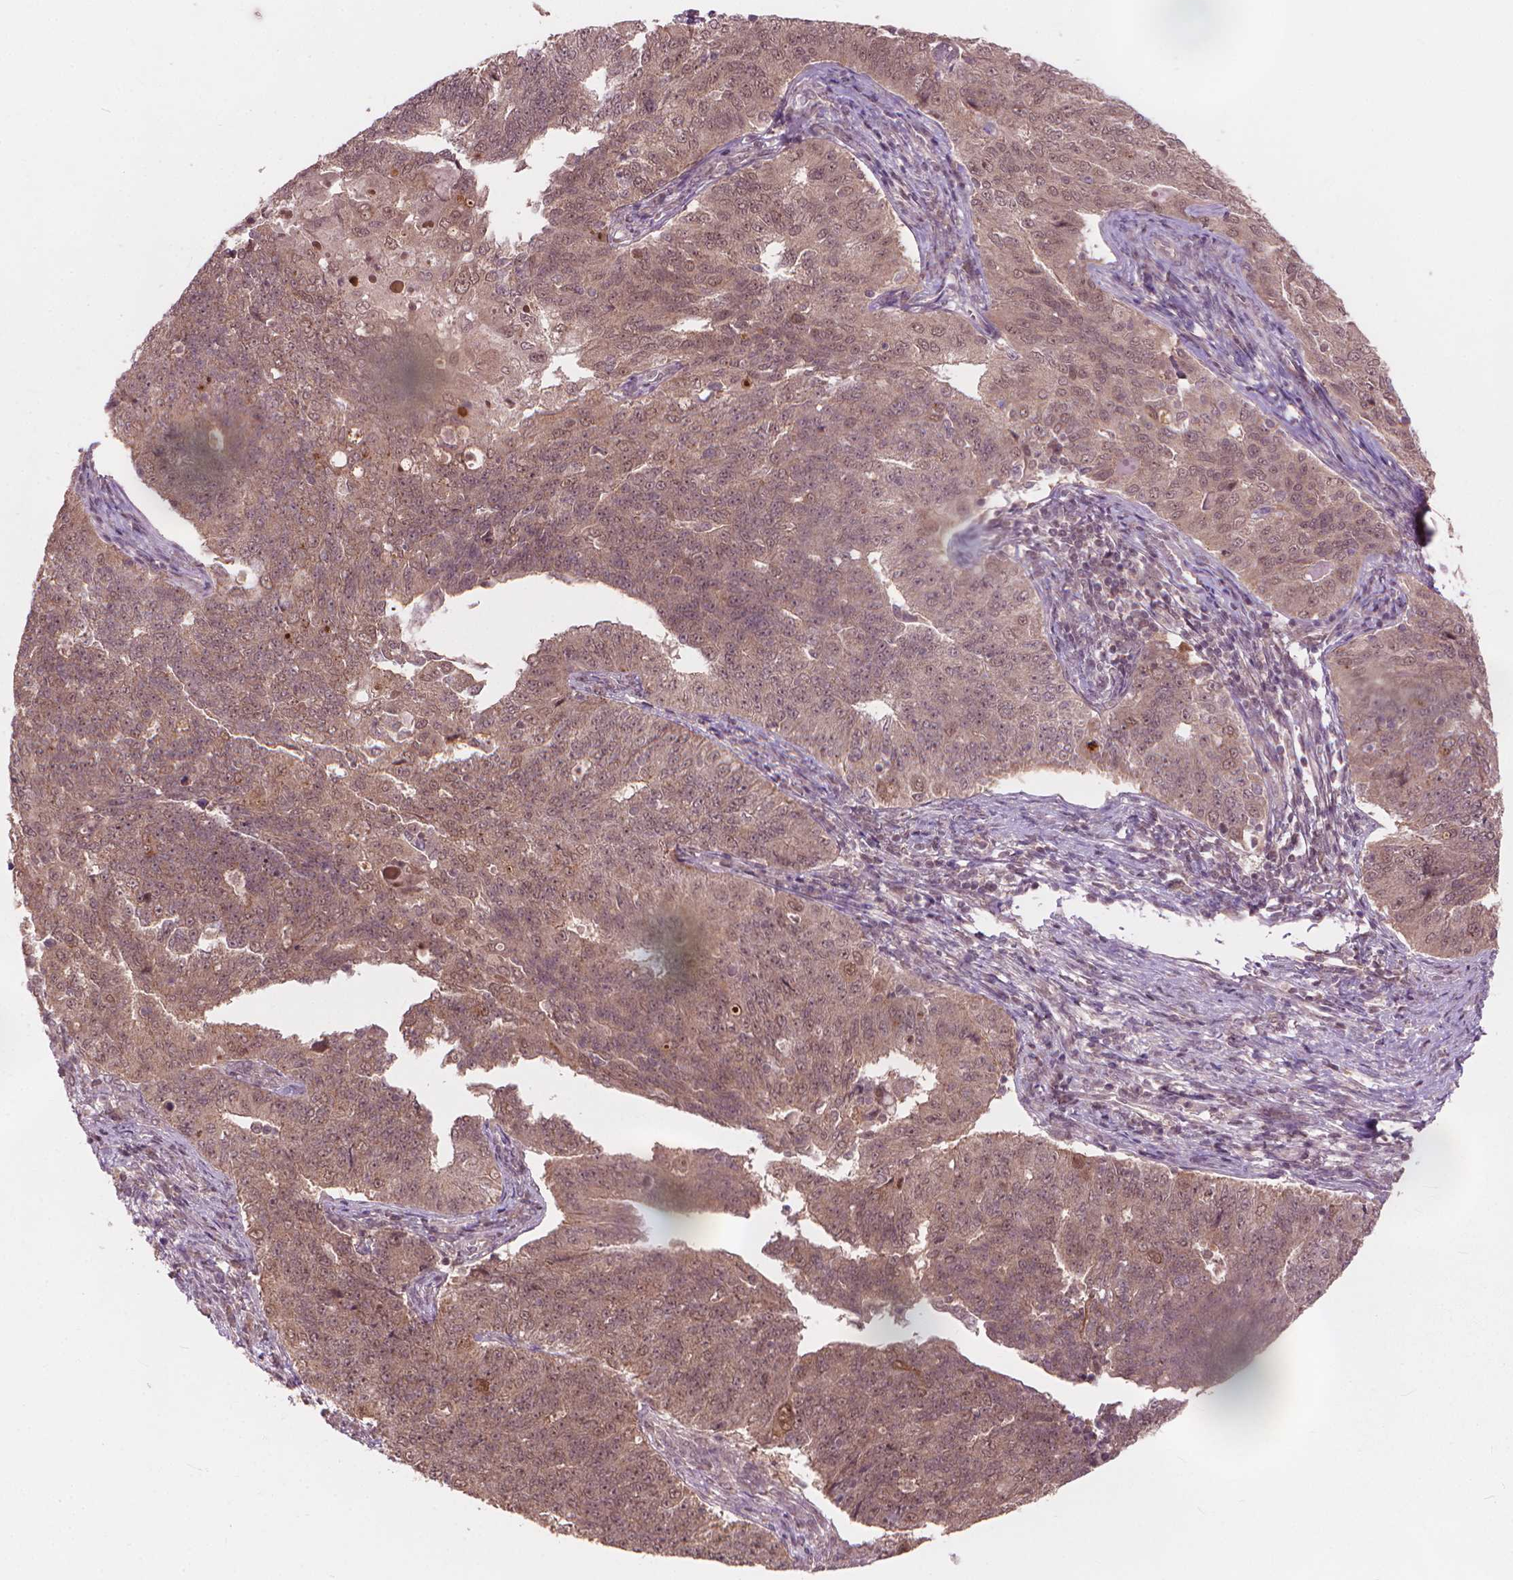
{"staining": {"intensity": "weak", "quantity": ">75%", "location": "cytoplasmic/membranous,nuclear"}, "tissue": "endometrial cancer", "cell_type": "Tumor cells", "image_type": "cancer", "snomed": [{"axis": "morphology", "description": "Adenocarcinoma, NOS"}, {"axis": "topography", "description": "Endometrium"}], "caption": "Immunohistochemistry (IHC) (DAB) staining of adenocarcinoma (endometrial) reveals weak cytoplasmic/membranous and nuclear protein expression in approximately >75% of tumor cells. (DAB IHC with brightfield microscopy, high magnification).", "gene": "SSU72", "patient": {"sex": "female", "age": 43}}